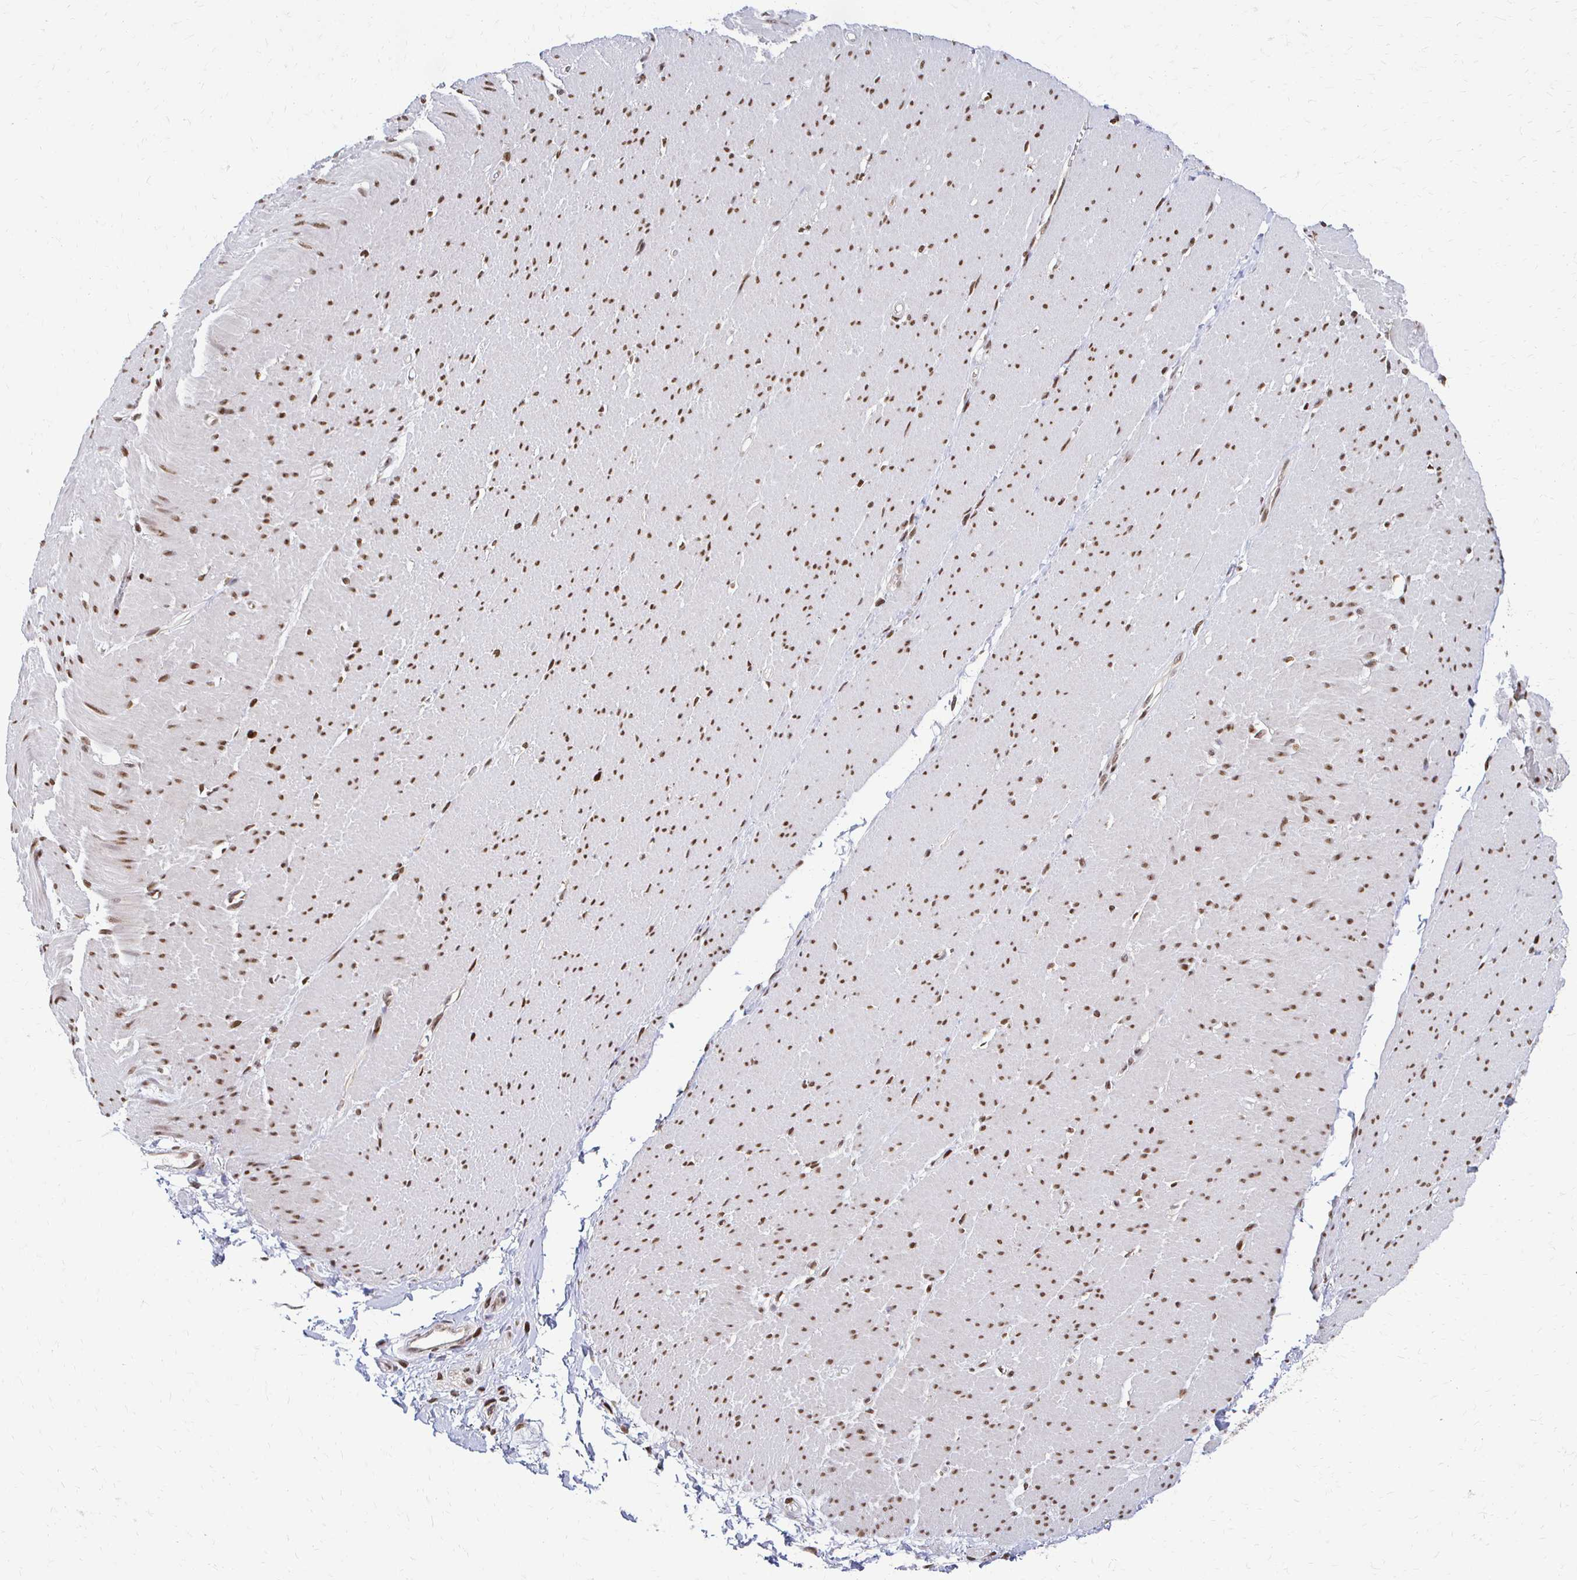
{"staining": {"intensity": "moderate", "quantity": ">75%", "location": "nuclear"}, "tissue": "smooth muscle", "cell_type": "Smooth muscle cells", "image_type": "normal", "snomed": [{"axis": "morphology", "description": "Normal tissue, NOS"}, {"axis": "topography", "description": "Smooth muscle"}, {"axis": "topography", "description": "Rectum"}], "caption": "About >75% of smooth muscle cells in benign human smooth muscle exhibit moderate nuclear protein positivity as visualized by brown immunohistochemical staining.", "gene": "HOXA9", "patient": {"sex": "male", "age": 53}}